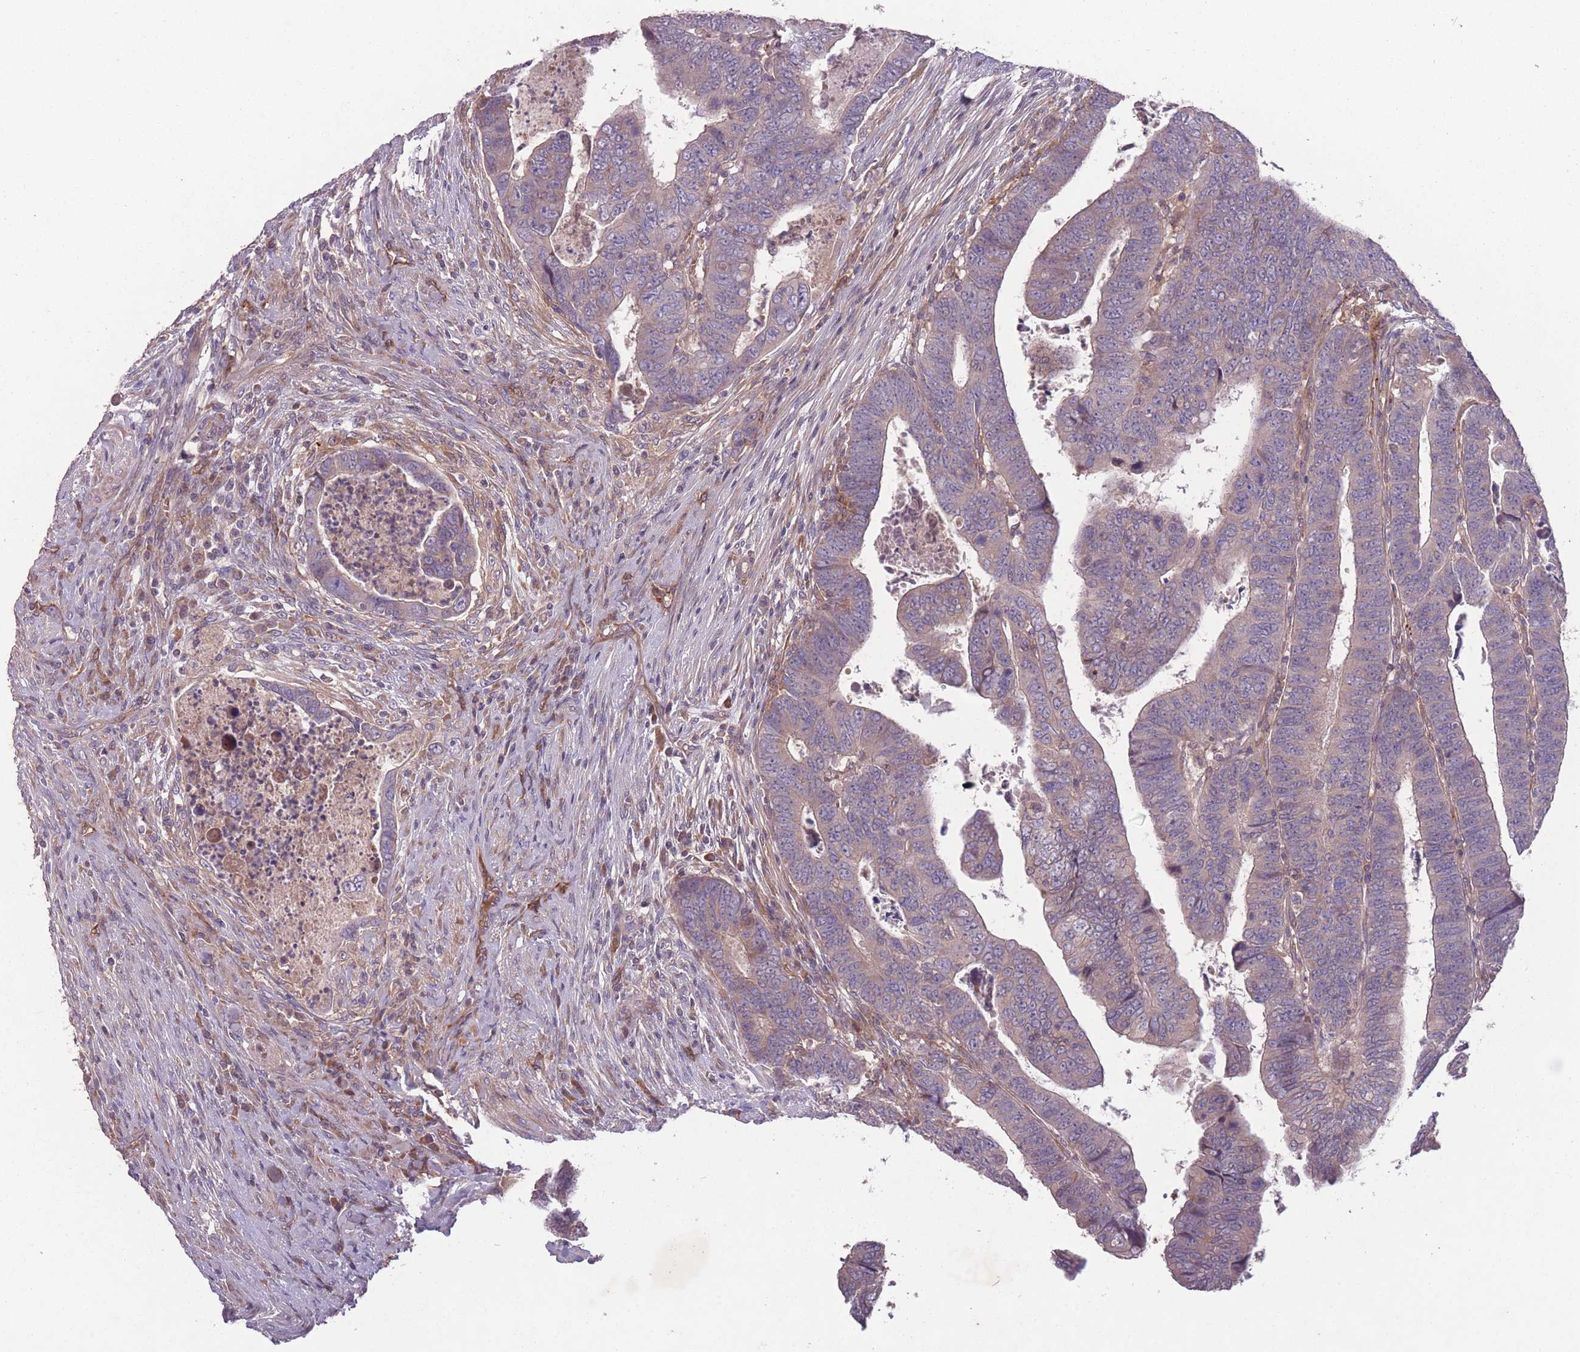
{"staining": {"intensity": "weak", "quantity": "<25%", "location": "cytoplasmic/membranous"}, "tissue": "colorectal cancer", "cell_type": "Tumor cells", "image_type": "cancer", "snomed": [{"axis": "morphology", "description": "Normal tissue, NOS"}, {"axis": "morphology", "description": "Adenocarcinoma, NOS"}, {"axis": "topography", "description": "Rectum"}], "caption": "A micrograph of adenocarcinoma (colorectal) stained for a protein demonstrates no brown staining in tumor cells.", "gene": "OR2V2", "patient": {"sex": "female", "age": 65}}